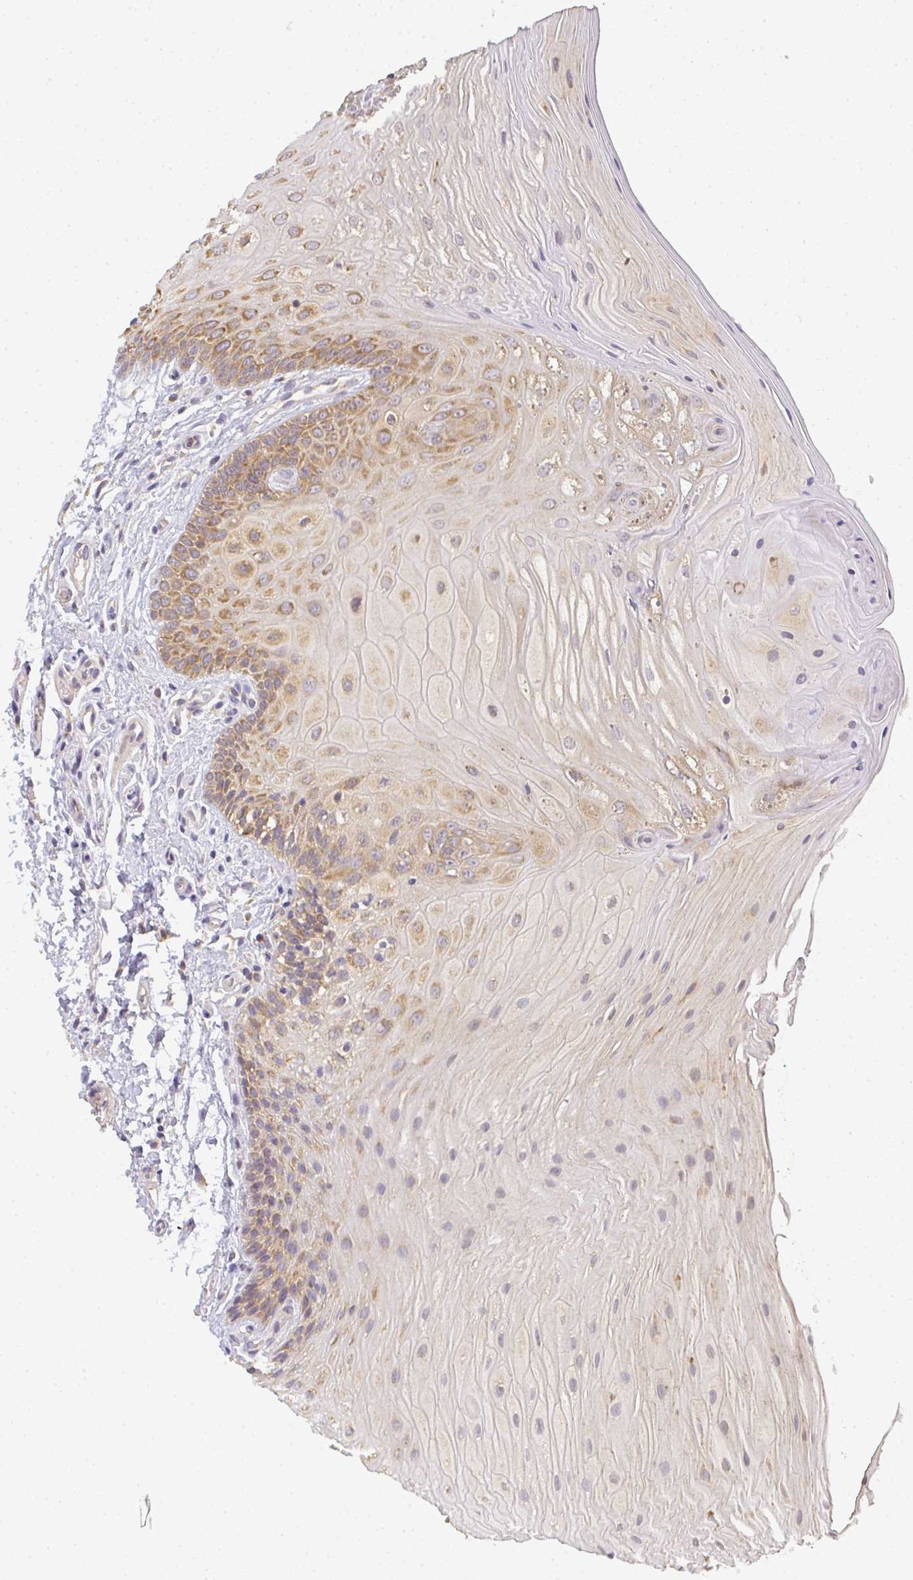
{"staining": {"intensity": "moderate", "quantity": ">75%", "location": "cytoplasmic/membranous"}, "tissue": "oral mucosa", "cell_type": "Squamous epithelial cells", "image_type": "normal", "snomed": [{"axis": "morphology", "description": "Normal tissue, NOS"}, {"axis": "topography", "description": "Oral tissue"}, {"axis": "topography", "description": "Tounge, NOS"}, {"axis": "topography", "description": "Head-Neck"}], "caption": "This is a histology image of IHC staining of normal oral mucosa, which shows moderate staining in the cytoplasmic/membranous of squamous epithelial cells.", "gene": "SLC35B3", "patient": {"sex": "female", "age": 84}}